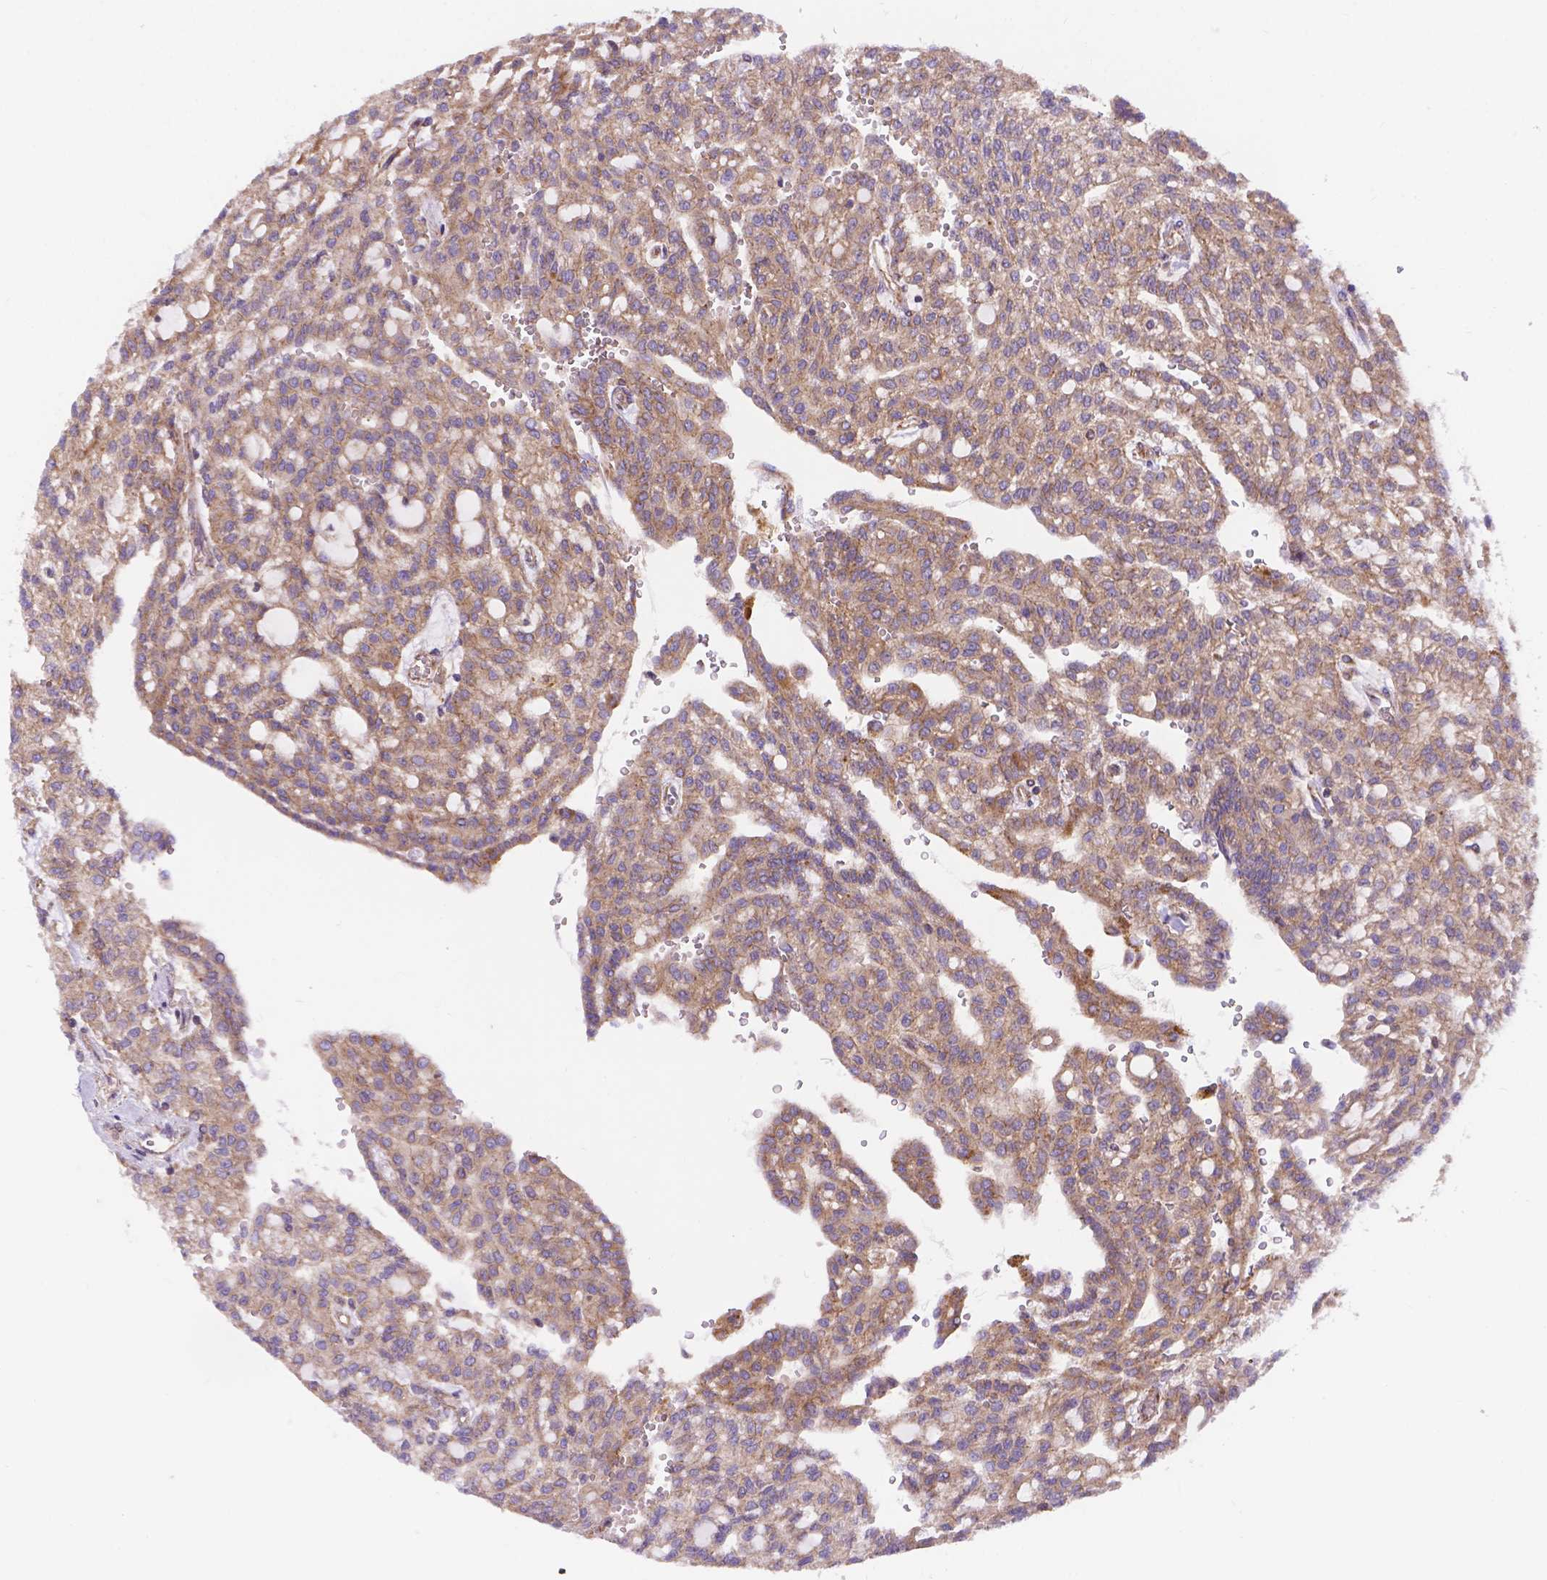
{"staining": {"intensity": "weak", "quantity": ">75%", "location": "cytoplasmic/membranous"}, "tissue": "renal cancer", "cell_type": "Tumor cells", "image_type": "cancer", "snomed": [{"axis": "morphology", "description": "Adenocarcinoma, NOS"}, {"axis": "topography", "description": "Kidney"}], "caption": "This micrograph exhibits renal cancer stained with immunohistochemistry to label a protein in brown. The cytoplasmic/membranous of tumor cells show weak positivity for the protein. Nuclei are counter-stained blue.", "gene": "AK3", "patient": {"sex": "male", "age": 63}}